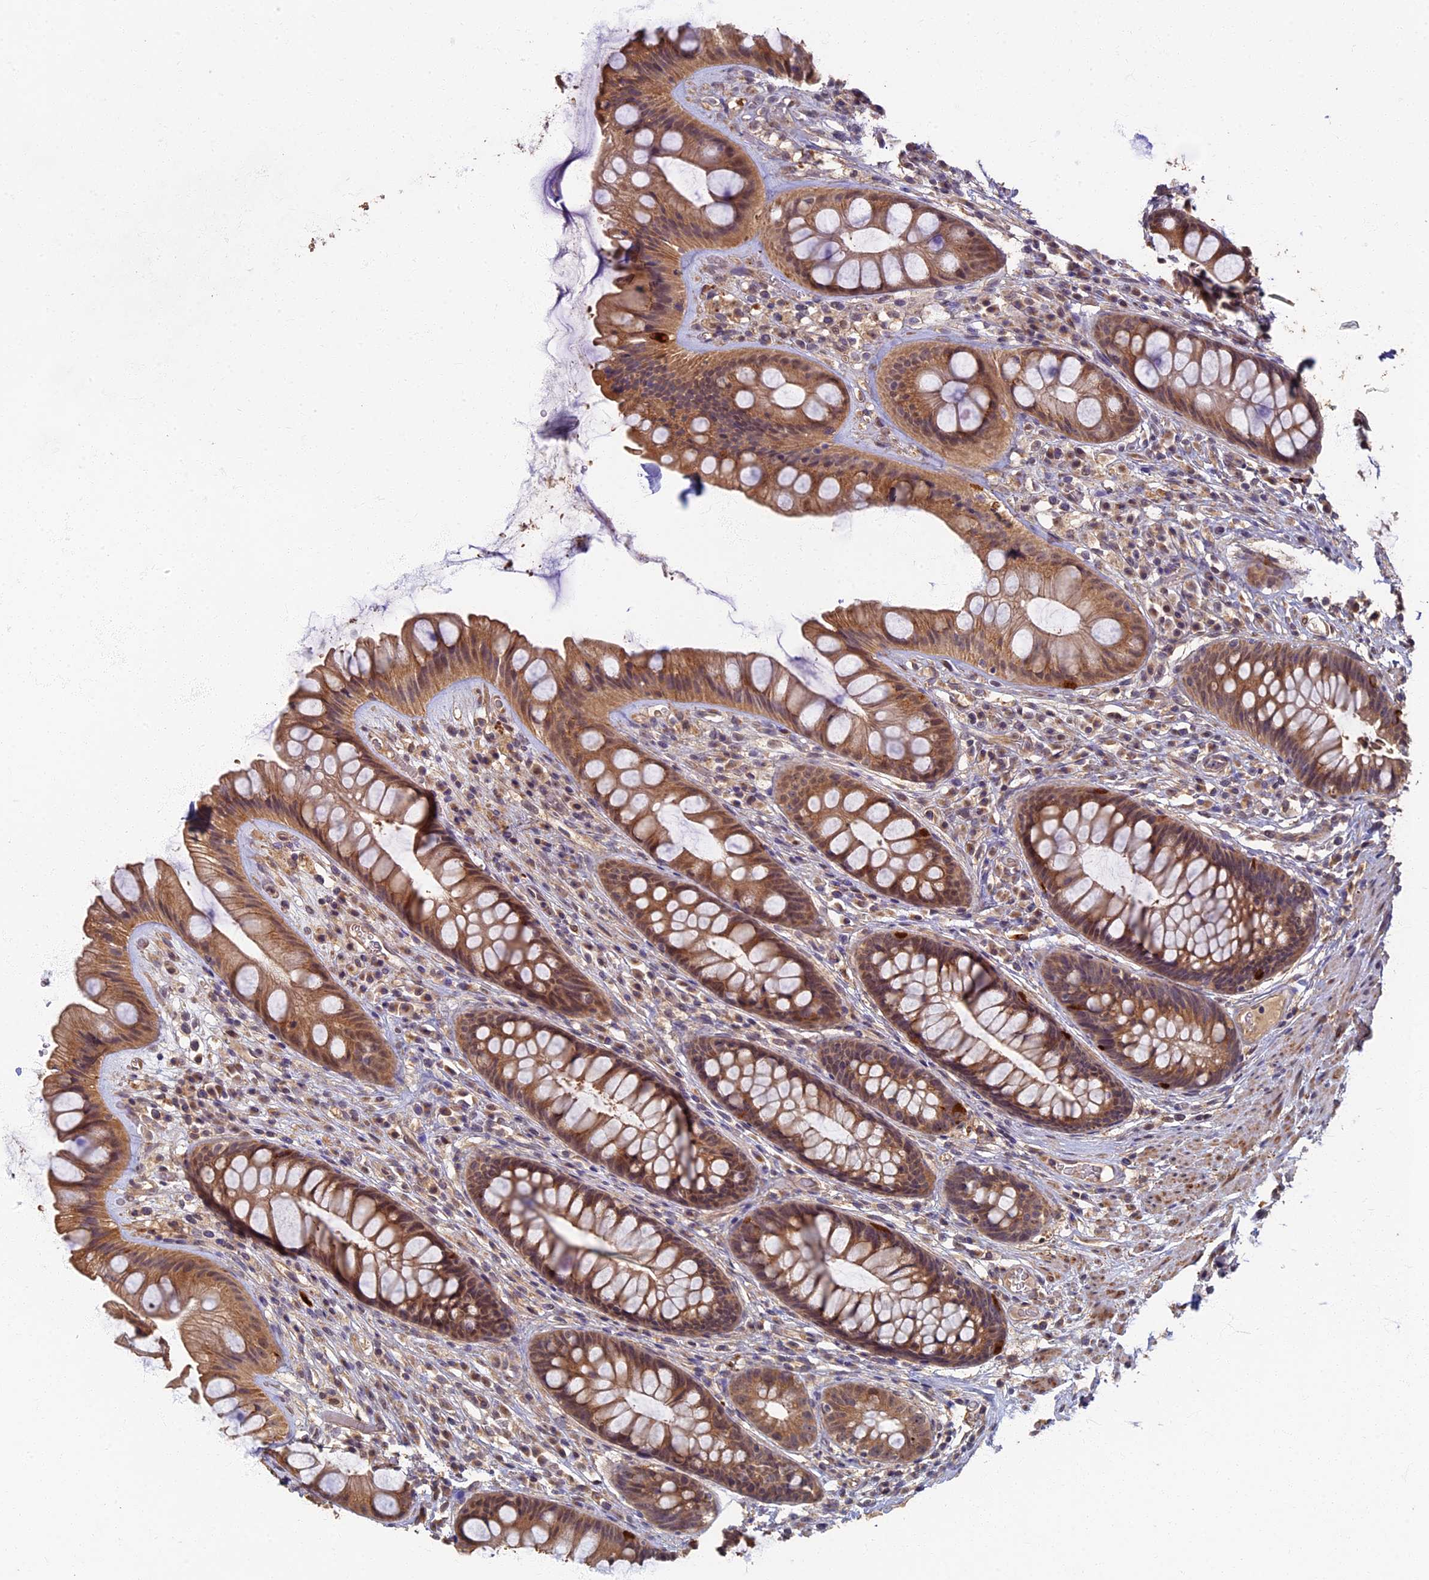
{"staining": {"intensity": "moderate", "quantity": ">75%", "location": "cytoplasmic/membranous,nuclear"}, "tissue": "rectum", "cell_type": "Glandular cells", "image_type": "normal", "snomed": [{"axis": "morphology", "description": "Normal tissue, NOS"}, {"axis": "topography", "description": "Rectum"}], "caption": "This is a histology image of immunohistochemistry (IHC) staining of unremarkable rectum, which shows moderate staining in the cytoplasmic/membranous,nuclear of glandular cells.", "gene": "RSPH3", "patient": {"sex": "male", "age": 74}}